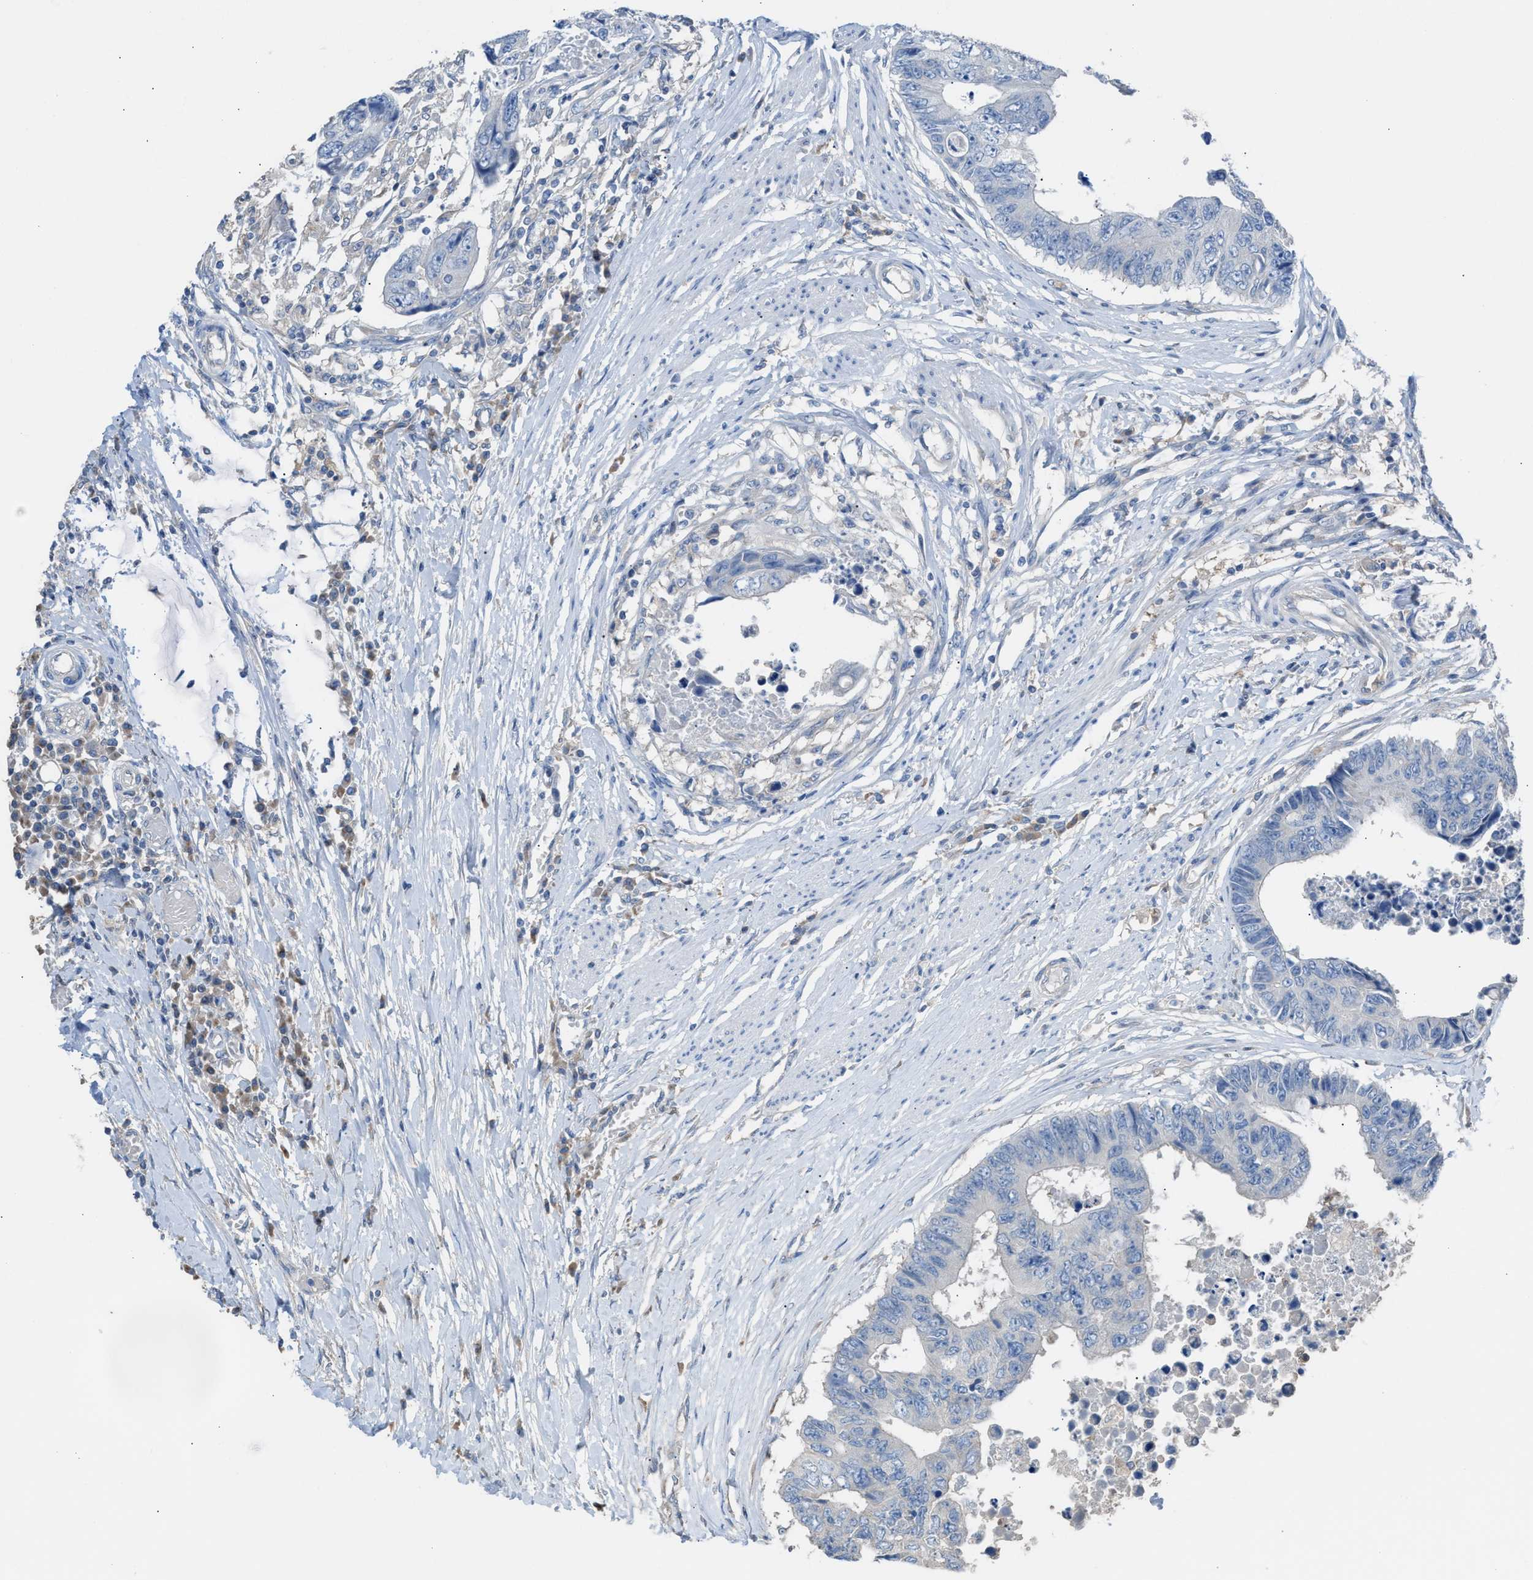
{"staining": {"intensity": "negative", "quantity": "none", "location": "none"}, "tissue": "colorectal cancer", "cell_type": "Tumor cells", "image_type": "cancer", "snomed": [{"axis": "morphology", "description": "Adenocarcinoma, NOS"}, {"axis": "topography", "description": "Rectum"}], "caption": "This is an immunohistochemistry (IHC) histopathology image of adenocarcinoma (colorectal). There is no expression in tumor cells.", "gene": "NQO2", "patient": {"sex": "male", "age": 84}}